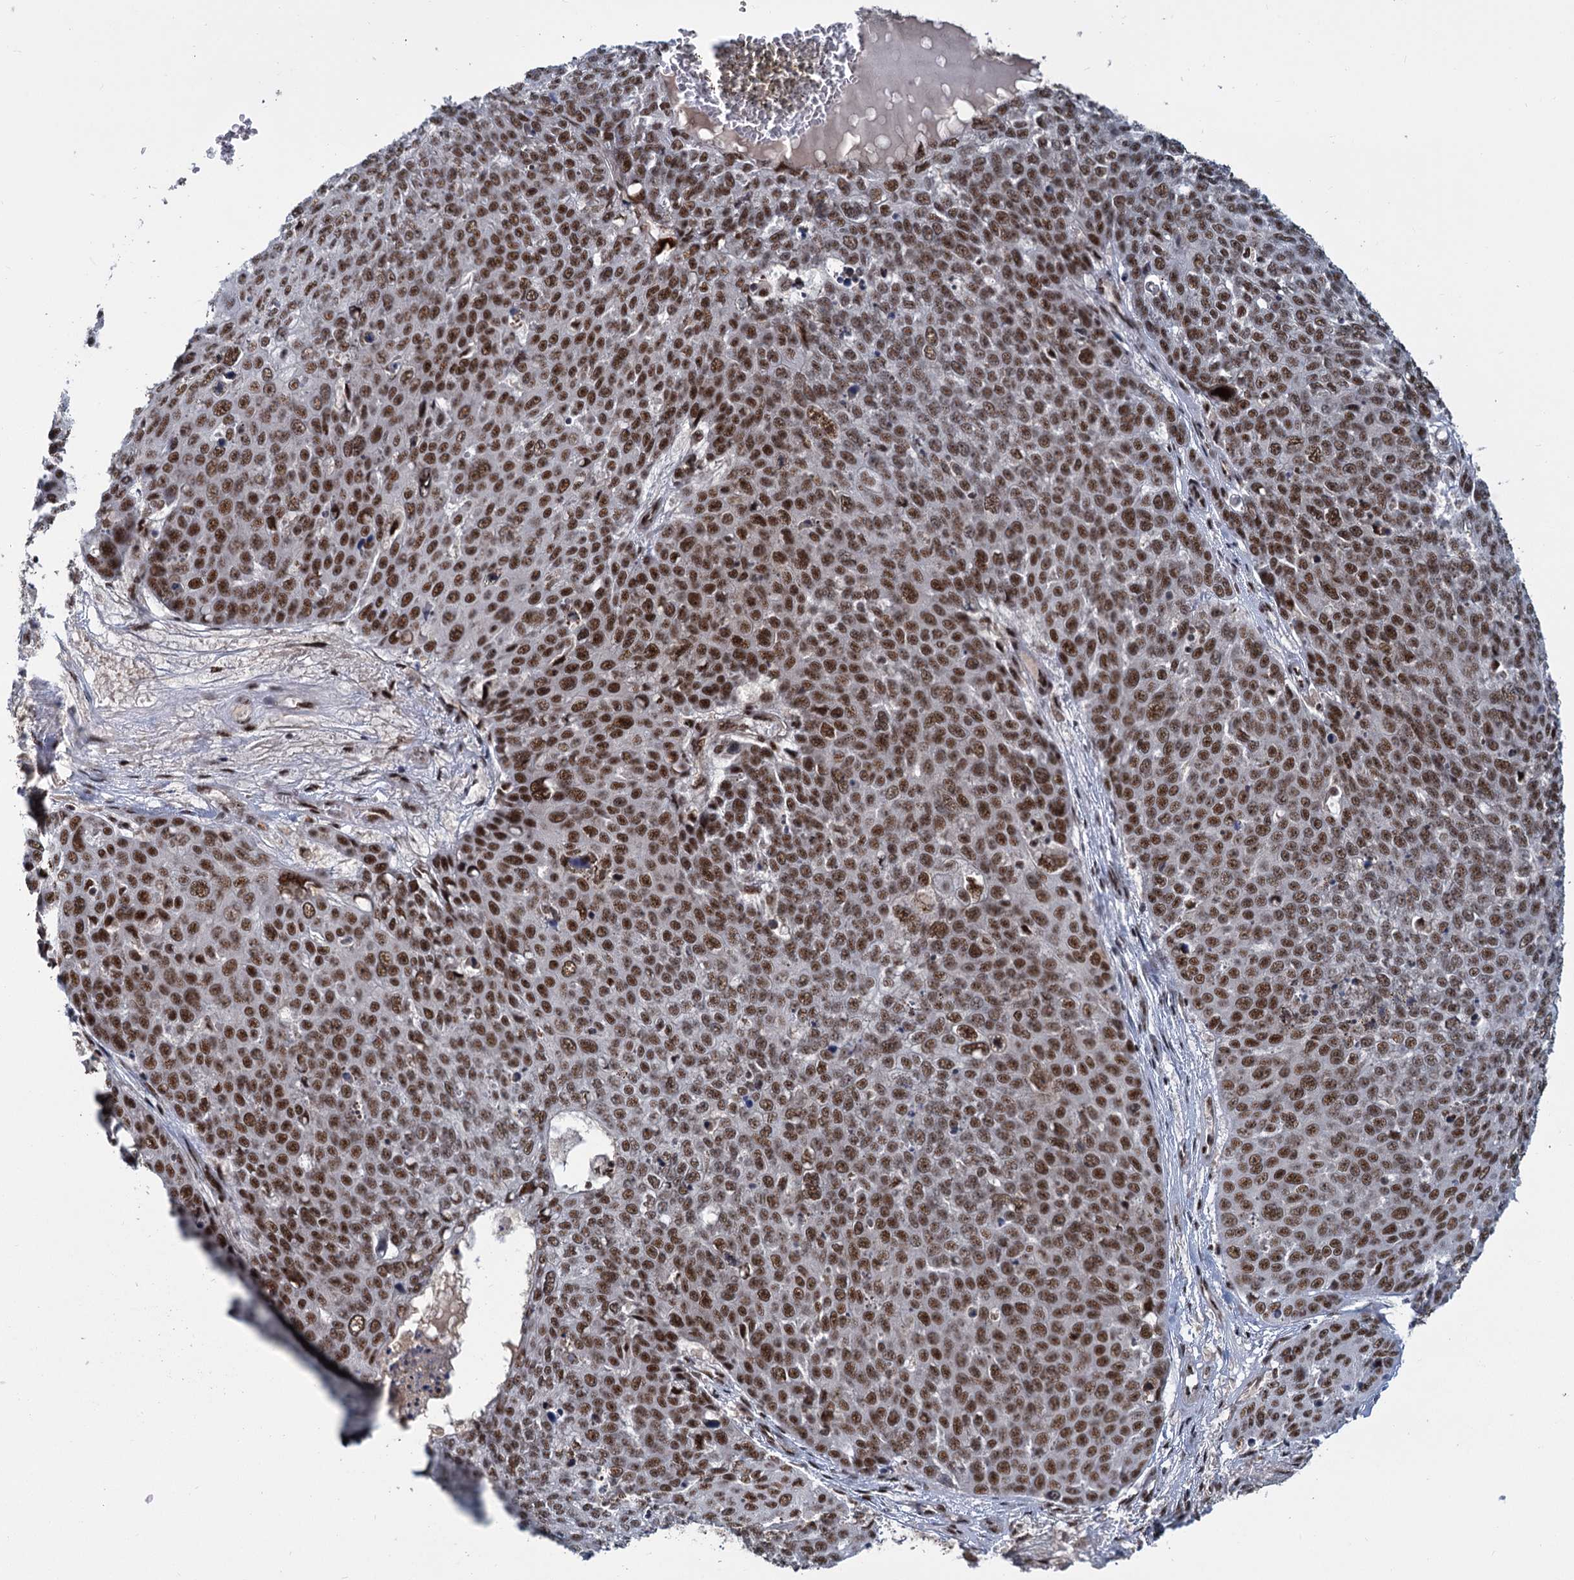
{"staining": {"intensity": "moderate", "quantity": ">75%", "location": "nuclear"}, "tissue": "skin cancer", "cell_type": "Tumor cells", "image_type": "cancer", "snomed": [{"axis": "morphology", "description": "Squamous cell carcinoma, NOS"}, {"axis": "topography", "description": "Skin"}], "caption": "The photomicrograph shows staining of skin squamous cell carcinoma, revealing moderate nuclear protein expression (brown color) within tumor cells. The protein of interest is shown in brown color, while the nuclei are stained blue.", "gene": "WBP4", "patient": {"sex": "male", "age": 71}}